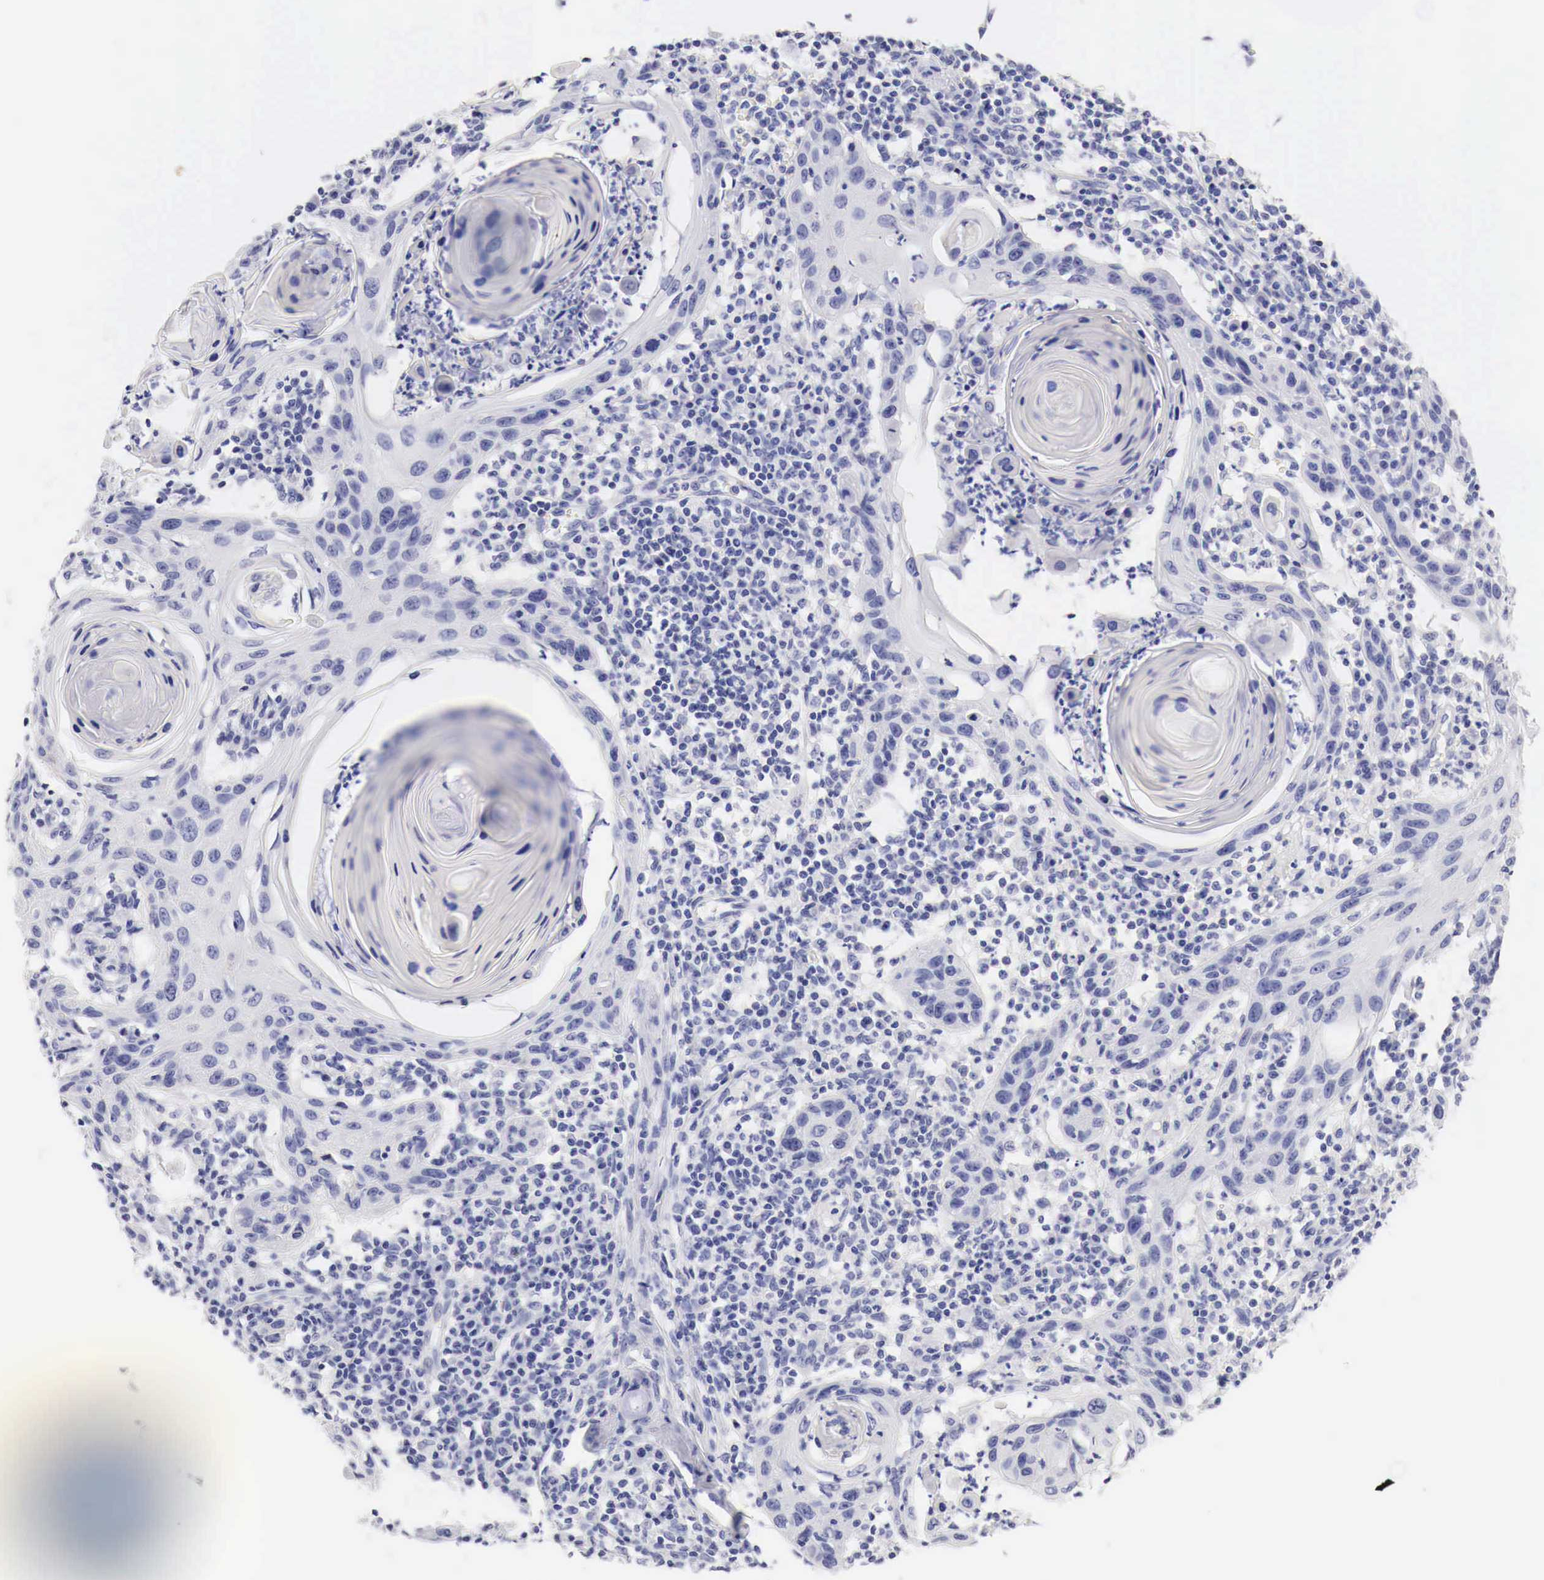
{"staining": {"intensity": "negative", "quantity": "none", "location": "none"}, "tissue": "skin cancer", "cell_type": "Tumor cells", "image_type": "cancer", "snomed": [{"axis": "morphology", "description": "Squamous cell carcinoma, NOS"}, {"axis": "topography", "description": "Skin"}], "caption": "Image shows no protein staining in tumor cells of skin cancer tissue. (IHC, brightfield microscopy, high magnification).", "gene": "TYR", "patient": {"sex": "female", "age": 74}}